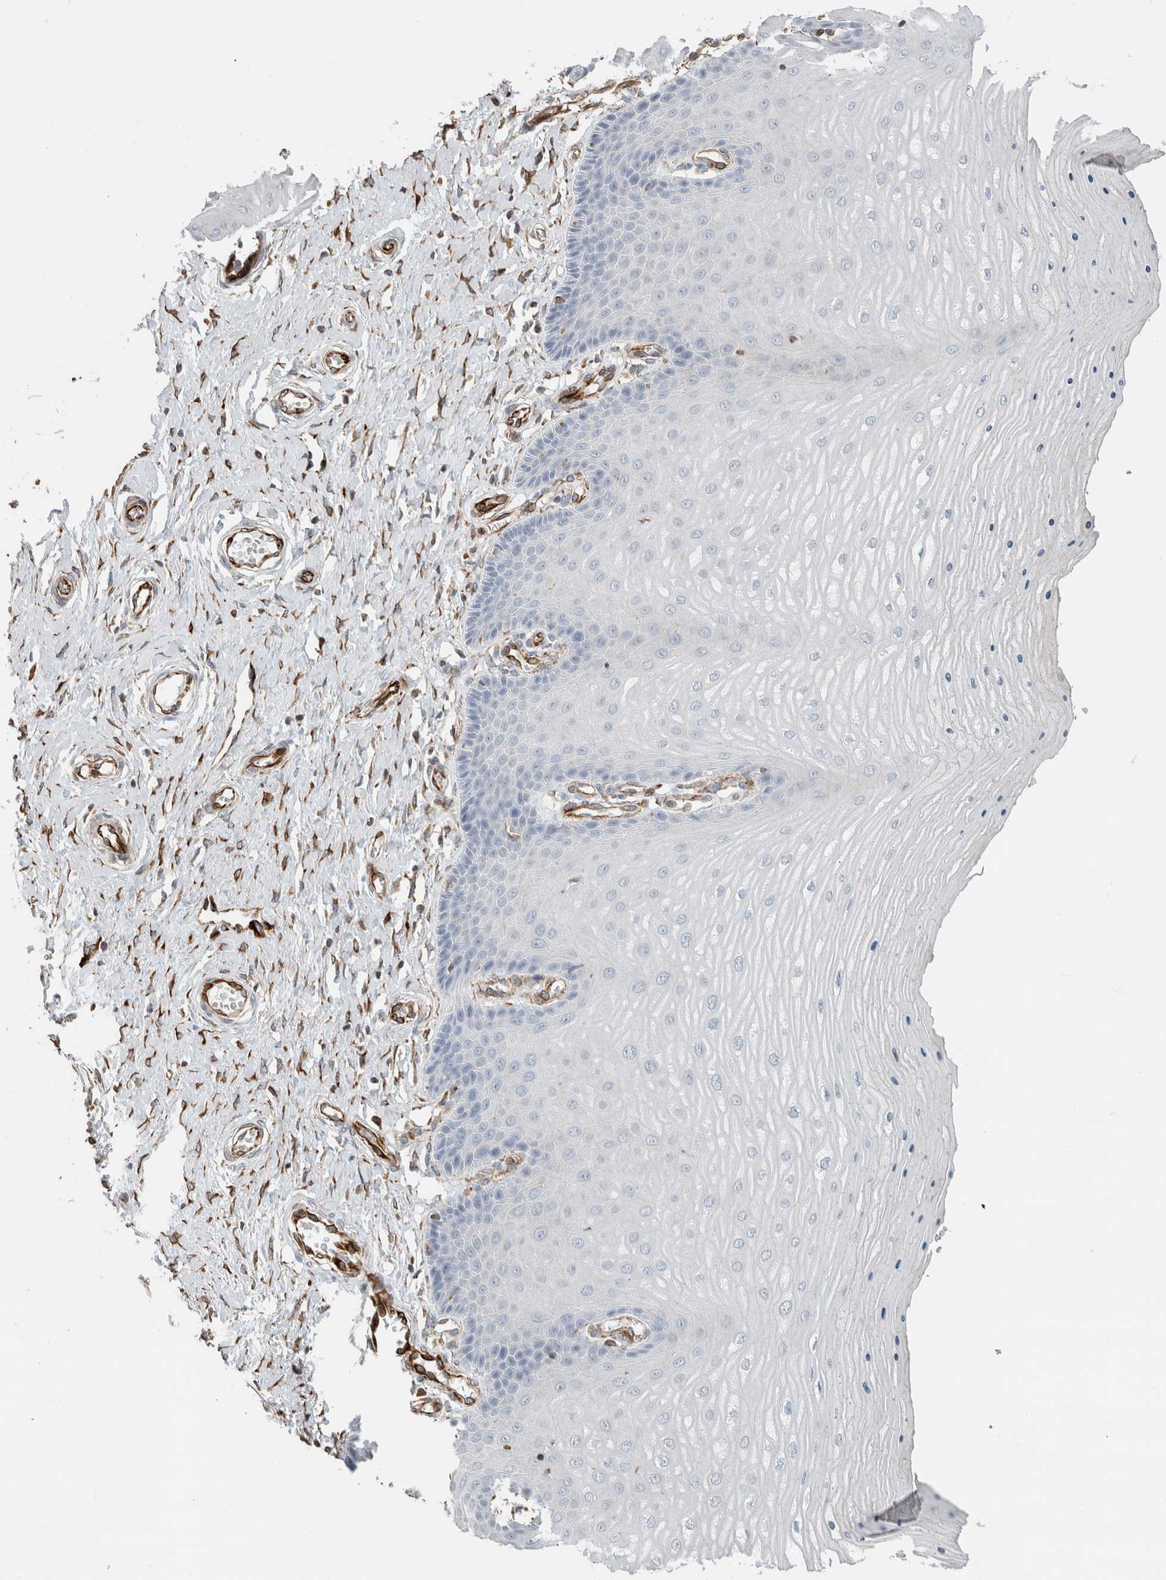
{"staining": {"intensity": "negative", "quantity": "none", "location": "none"}, "tissue": "cervix", "cell_type": "Glandular cells", "image_type": "normal", "snomed": [{"axis": "morphology", "description": "Normal tissue, NOS"}, {"axis": "topography", "description": "Cervix"}], "caption": "DAB (3,3'-diaminobenzidine) immunohistochemical staining of benign human cervix exhibits no significant positivity in glandular cells.", "gene": "LY86", "patient": {"sex": "female", "age": 55}}